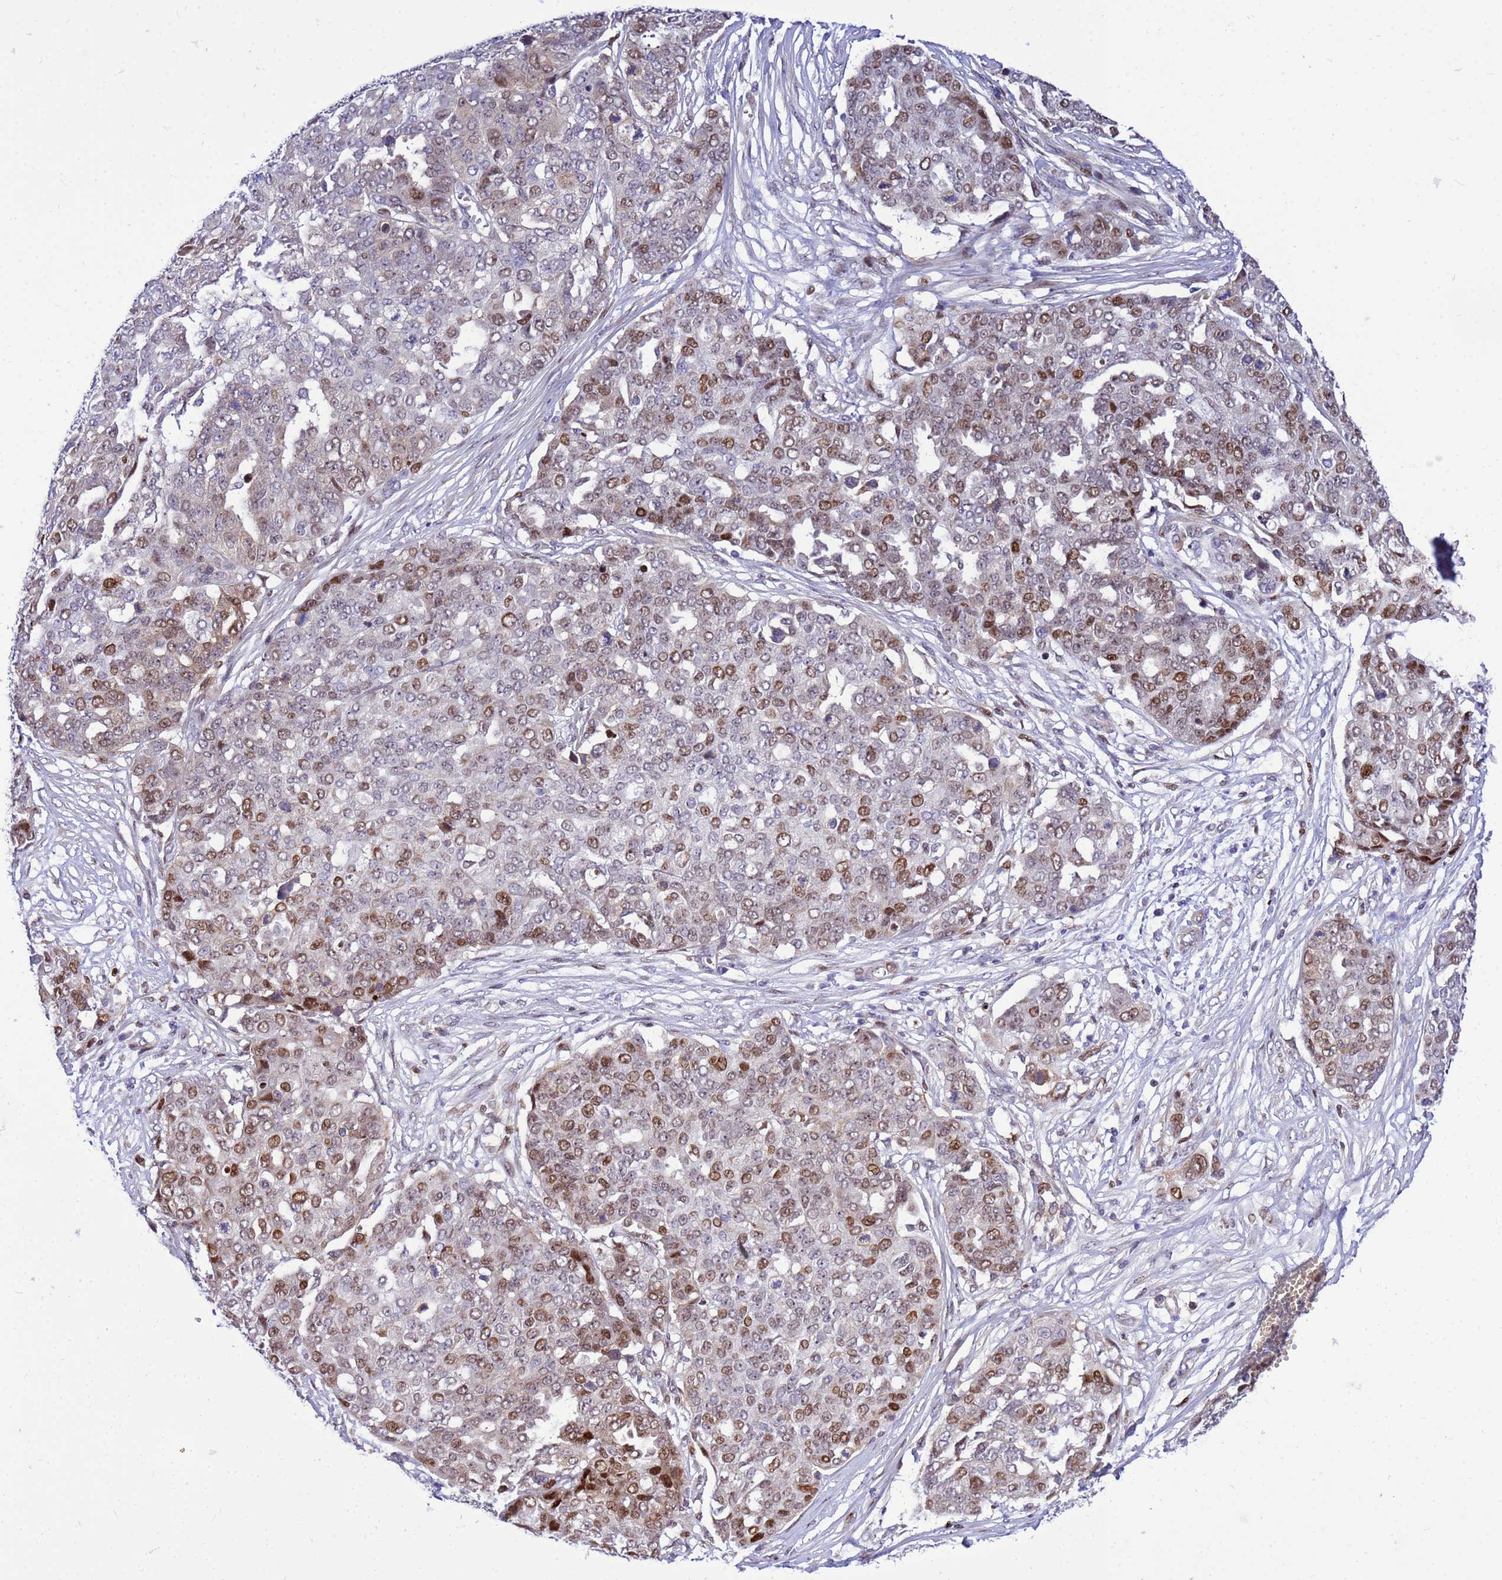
{"staining": {"intensity": "moderate", "quantity": "25%-75%", "location": "nuclear"}, "tissue": "ovarian cancer", "cell_type": "Tumor cells", "image_type": "cancer", "snomed": [{"axis": "morphology", "description": "Cystadenocarcinoma, serous, NOS"}, {"axis": "topography", "description": "Soft tissue"}, {"axis": "topography", "description": "Ovary"}], "caption": "Ovarian cancer (serous cystadenocarcinoma) stained with DAB immunohistochemistry shows medium levels of moderate nuclear staining in about 25%-75% of tumor cells.", "gene": "ADAMTS7", "patient": {"sex": "female", "age": 57}}